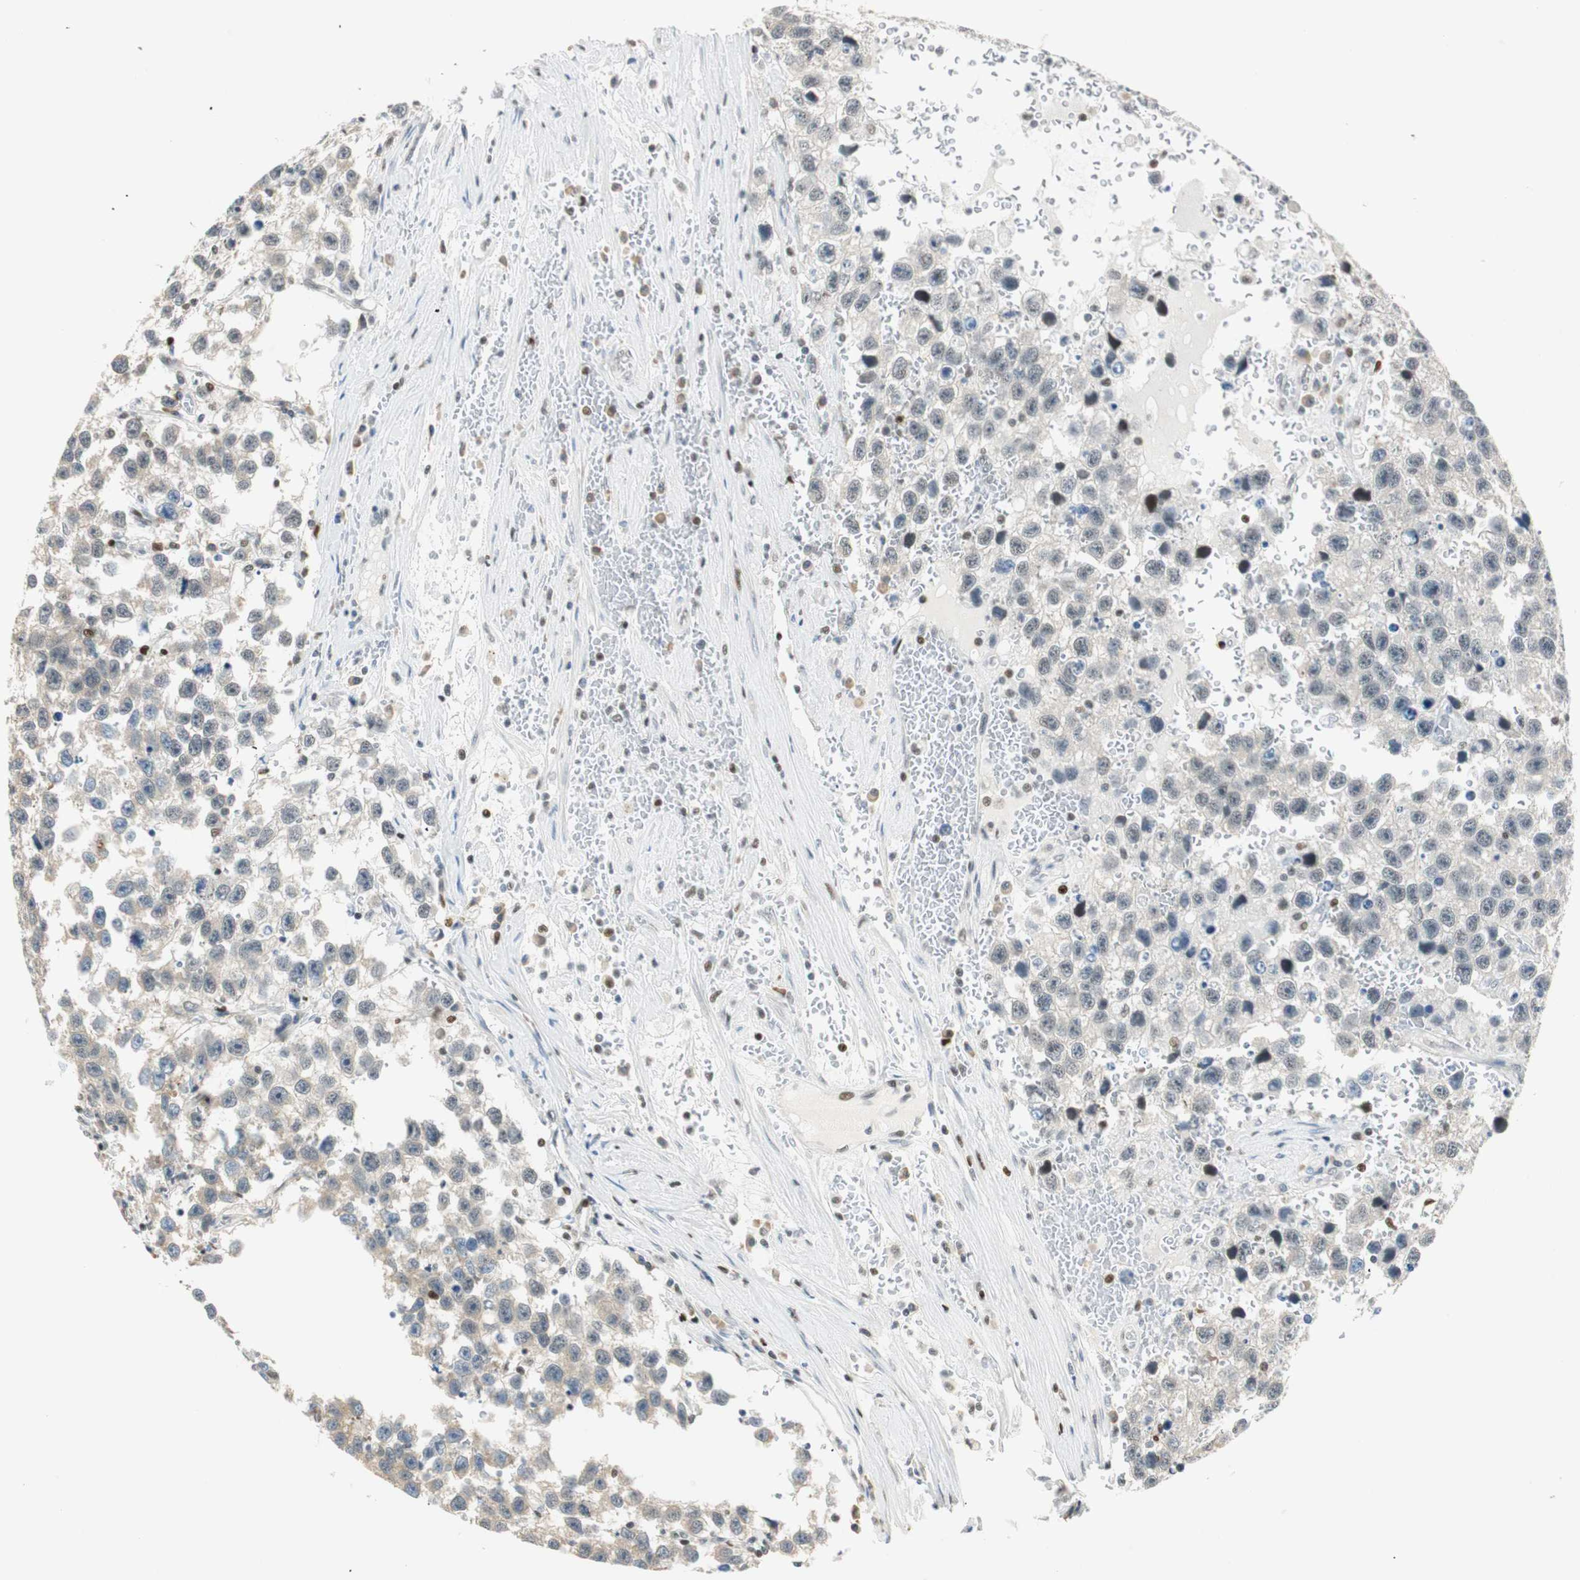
{"staining": {"intensity": "weak", "quantity": "<25%", "location": "nuclear"}, "tissue": "testis cancer", "cell_type": "Tumor cells", "image_type": "cancer", "snomed": [{"axis": "morphology", "description": "Seminoma, NOS"}, {"axis": "topography", "description": "Testis"}], "caption": "DAB (3,3'-diaminobenzidine) immunohistochemical staining of human testis cancer demonstrates no significant expression in tumor cells. (Brightfield microscopy of DAB immunohistochemistry at high magnification).", "gene": "MSX2", "patient": {"sex": "male", "age": 33}}